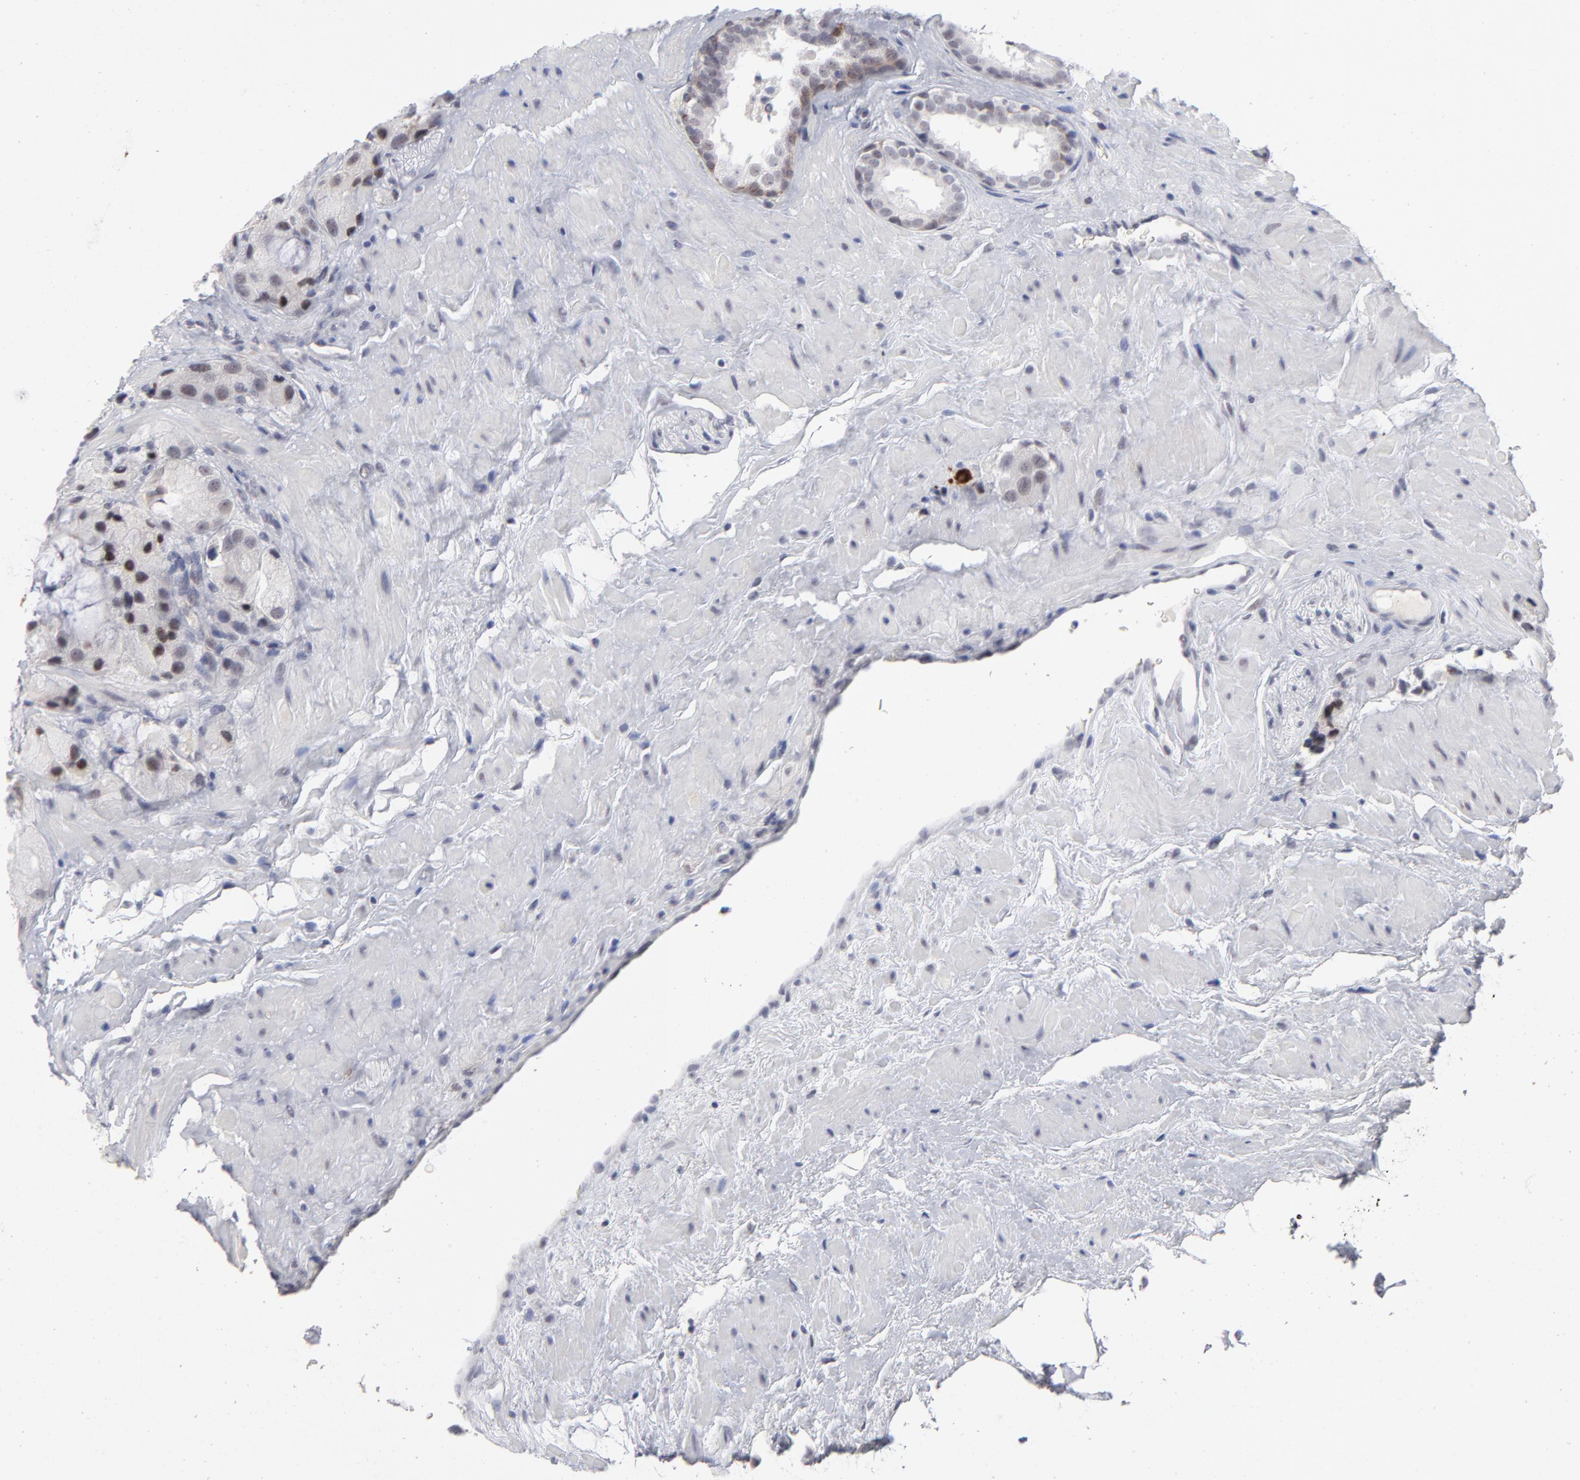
{"staining": {"intensity": "negative", "quantity": "none", "location": "none"}, "tissue": "prostate cancer", "cell_type": "Tumor cells", "image_type": "cancer", "snomed": [{"axis": "morphology", "description": "Adenocarcinoma, High grade"}, {"axis": "topography", "description": "Prostate"}], "caption": "Immunohistochemistry (IHC) image of human prostate cancer (adenocarcinoma (high-grade)) stained for a protein (brown), which shows no staining in tumor cells.", "gene": "CCR2", "patient": {"sex": "male", "age": 70}}